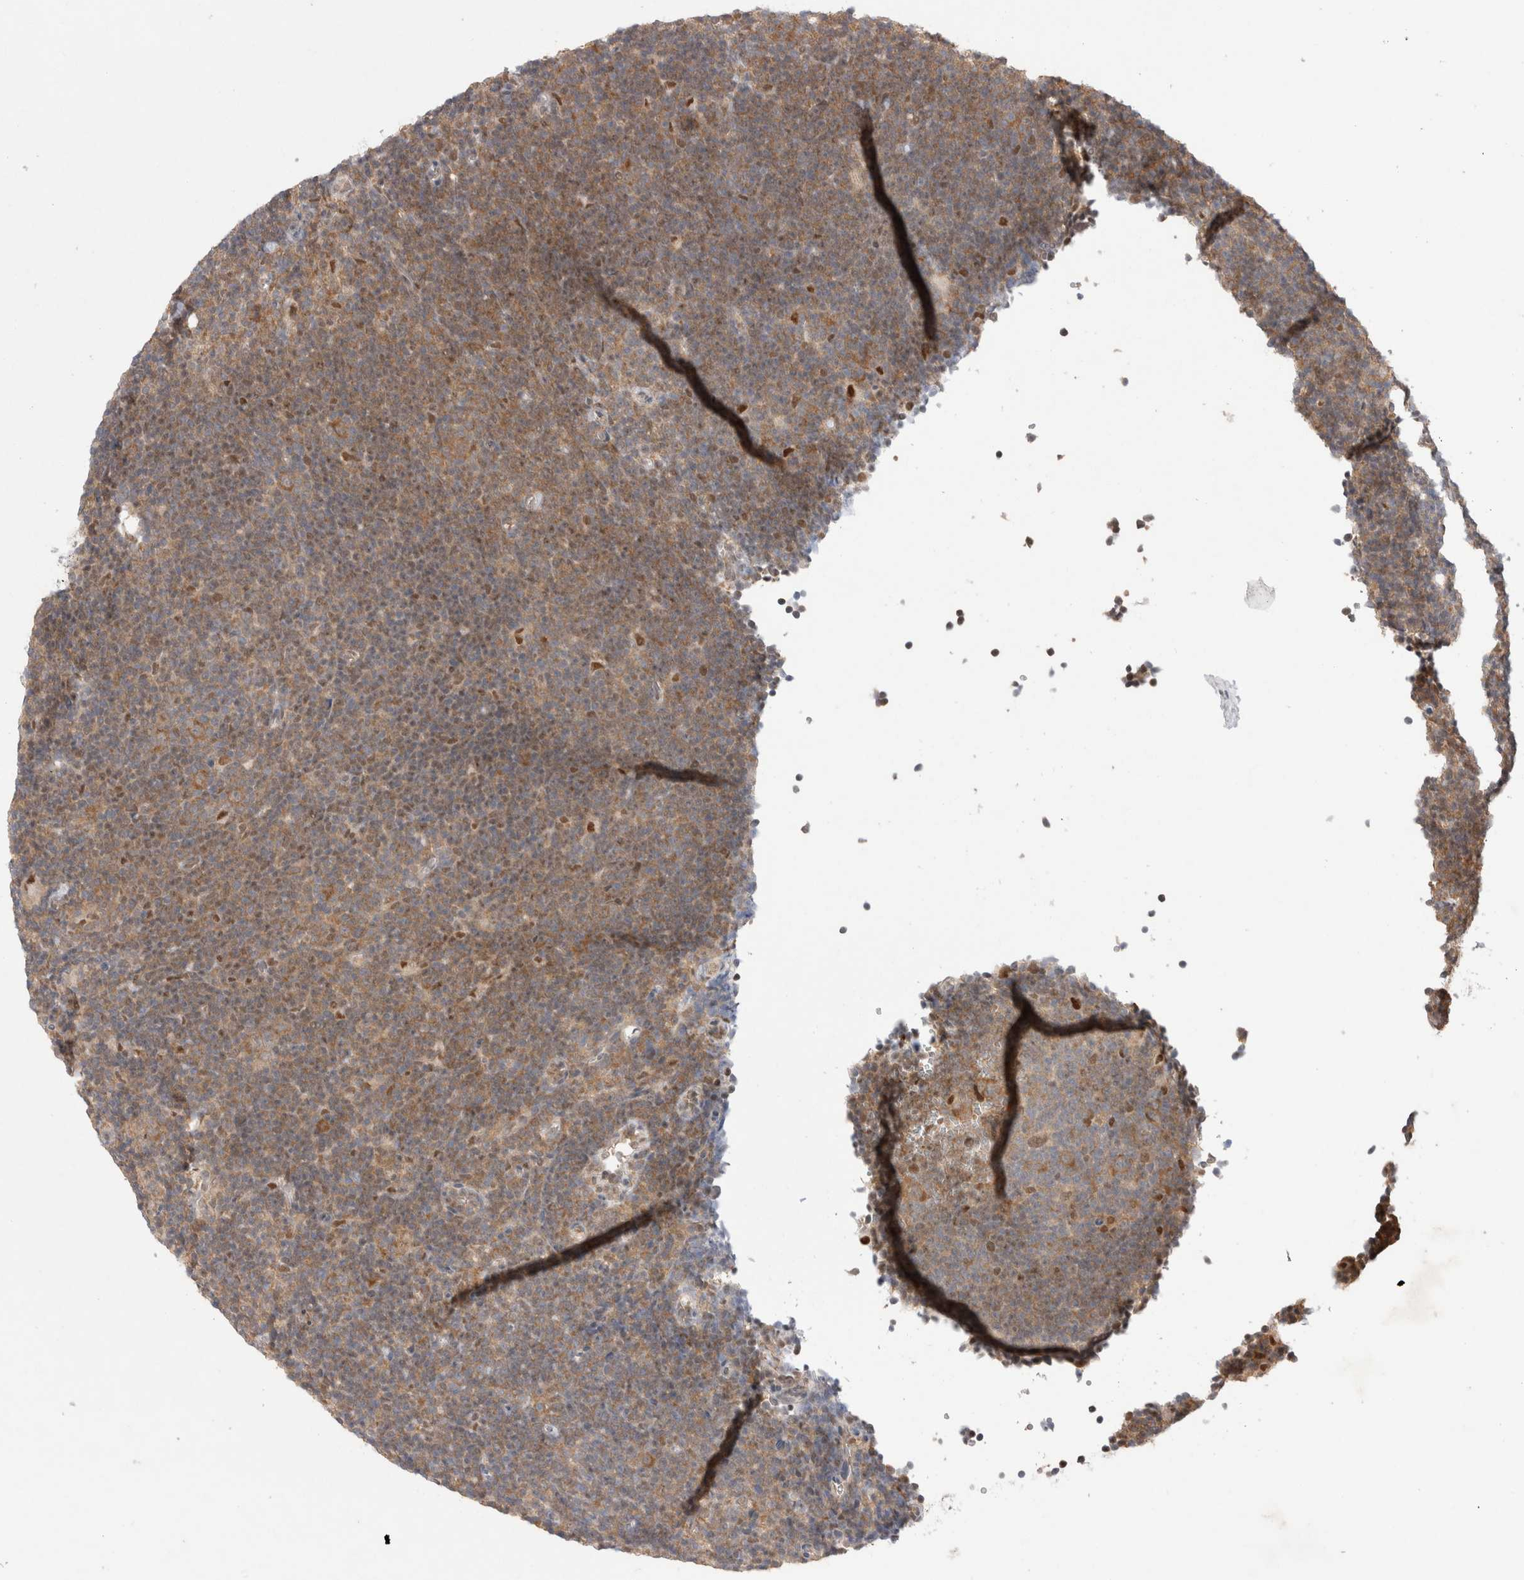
{"staining": {"intensity": "moderate", "quantity": ">75%", "location": "cytoplasmic/membranous"}, "tissue": "lymphoma", "cell_type": "Tumor cells", "image_type": "cancer", "snomed": [{"axis": "morphology", "description": "Hodgkin's disease, NOS"}, {"axis": "topography", "description": "Lymph node"}], "caption": "Hodgkin's disease tissue exhibits moderate cytoplasmic/membranous expression in approximately >75% of tumor cells, visualized by immunohistochemistry.", "gene": "EIF3E", "patient": {"sex": "female", "age": 57}}